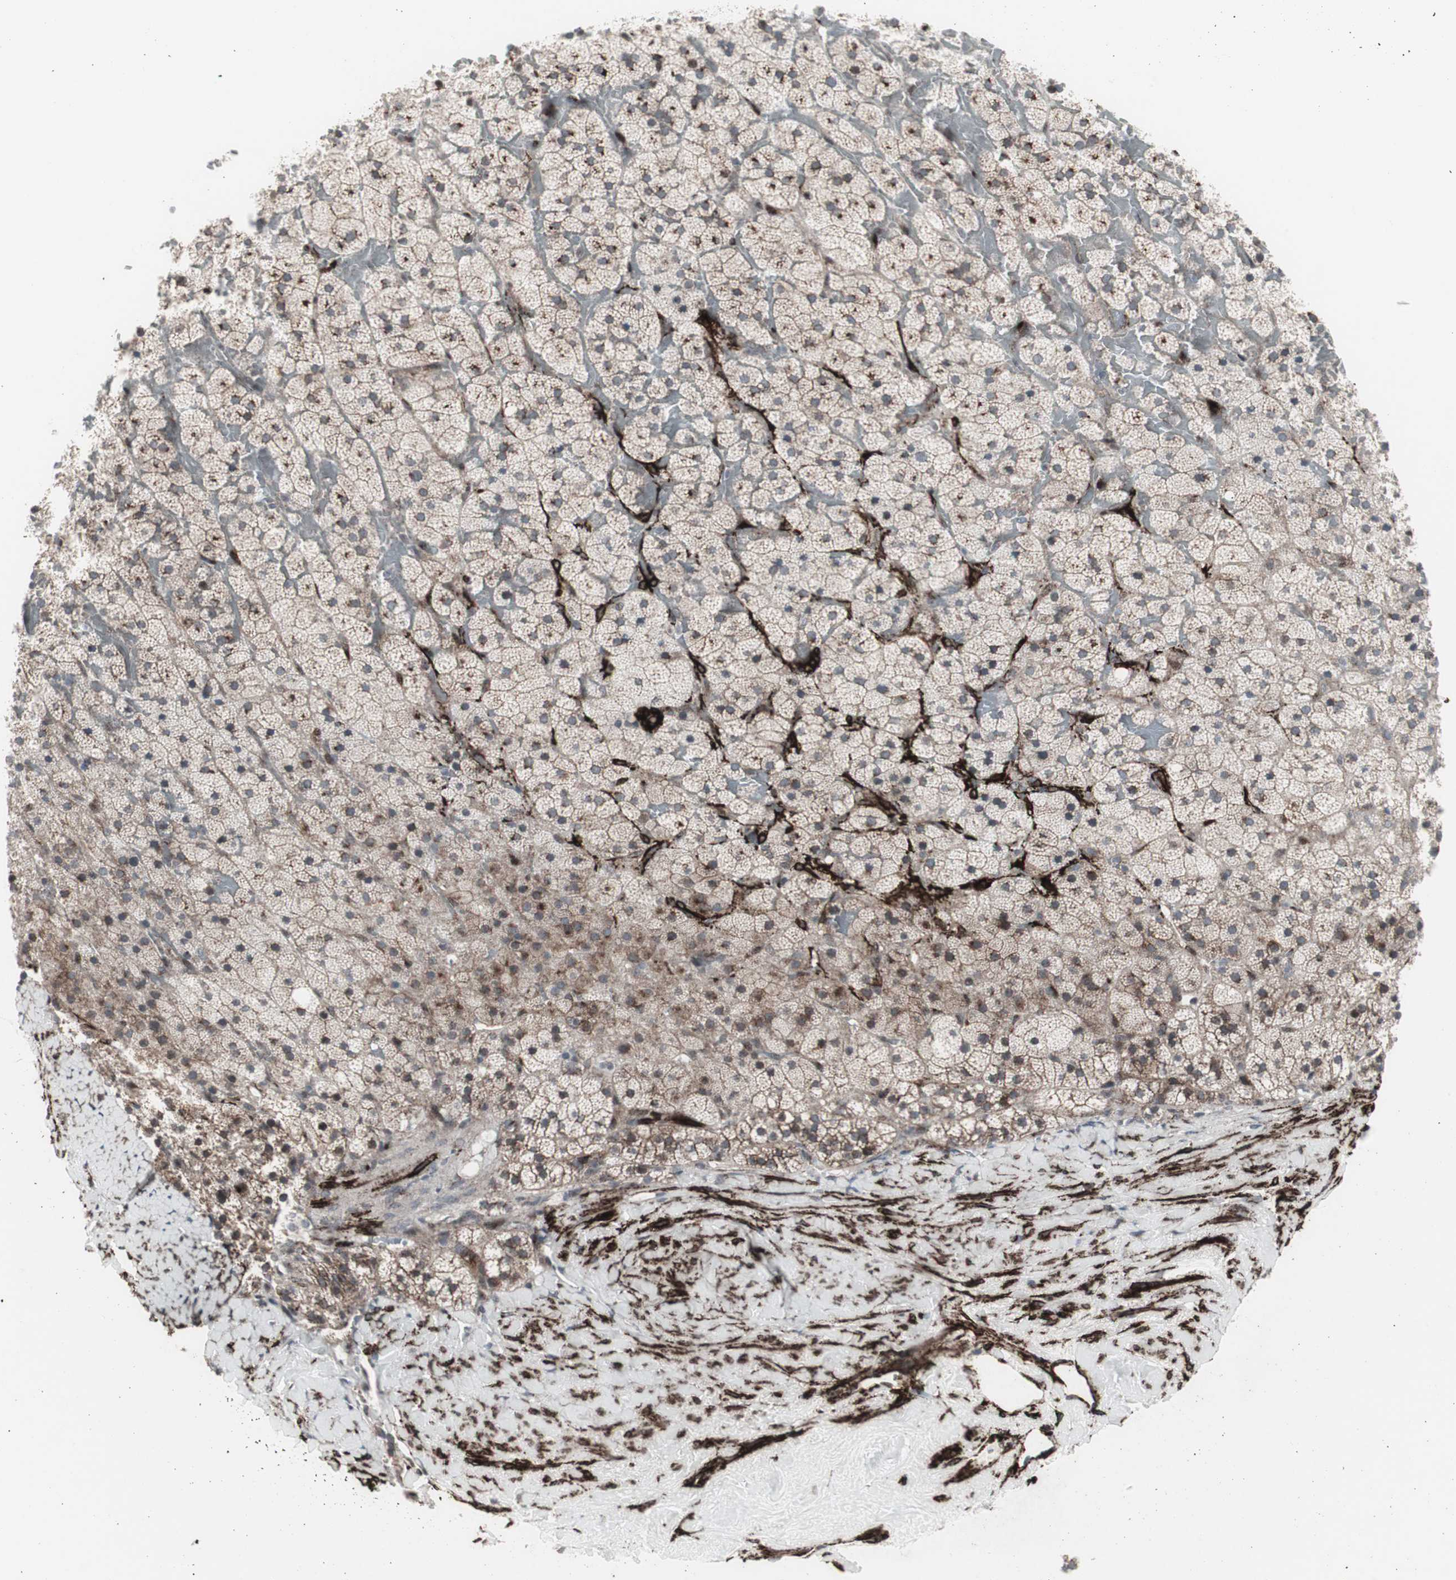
{"staining": {"intensity": "weak", "quantity": "25%-75%", "location": "cytoplasmic/membranous,nuclear"}, "tissue": "adrenal gland", "cell_type": "Glandular cells", "image_type": "normal", "snomed": [{"axis": "morphology", "description": "Normal tissue, NOS"}, {"axis": "topography", "description": "Adrenal gland"}], "caption": "Adrenal gland was stained to show a protein in brown. There is low levels of weak cytoplasmic/membranous,nuclear expression in approximately 25%-75% of glandular cells. The staining was performed using DAB (3,3'-diaminobenzidine), with brown indicating positive protein expression. Nuclei are stained blue with hematoxylin.", "gene": "PDGFA", "patient": {"sex": "male", "age": 35}}